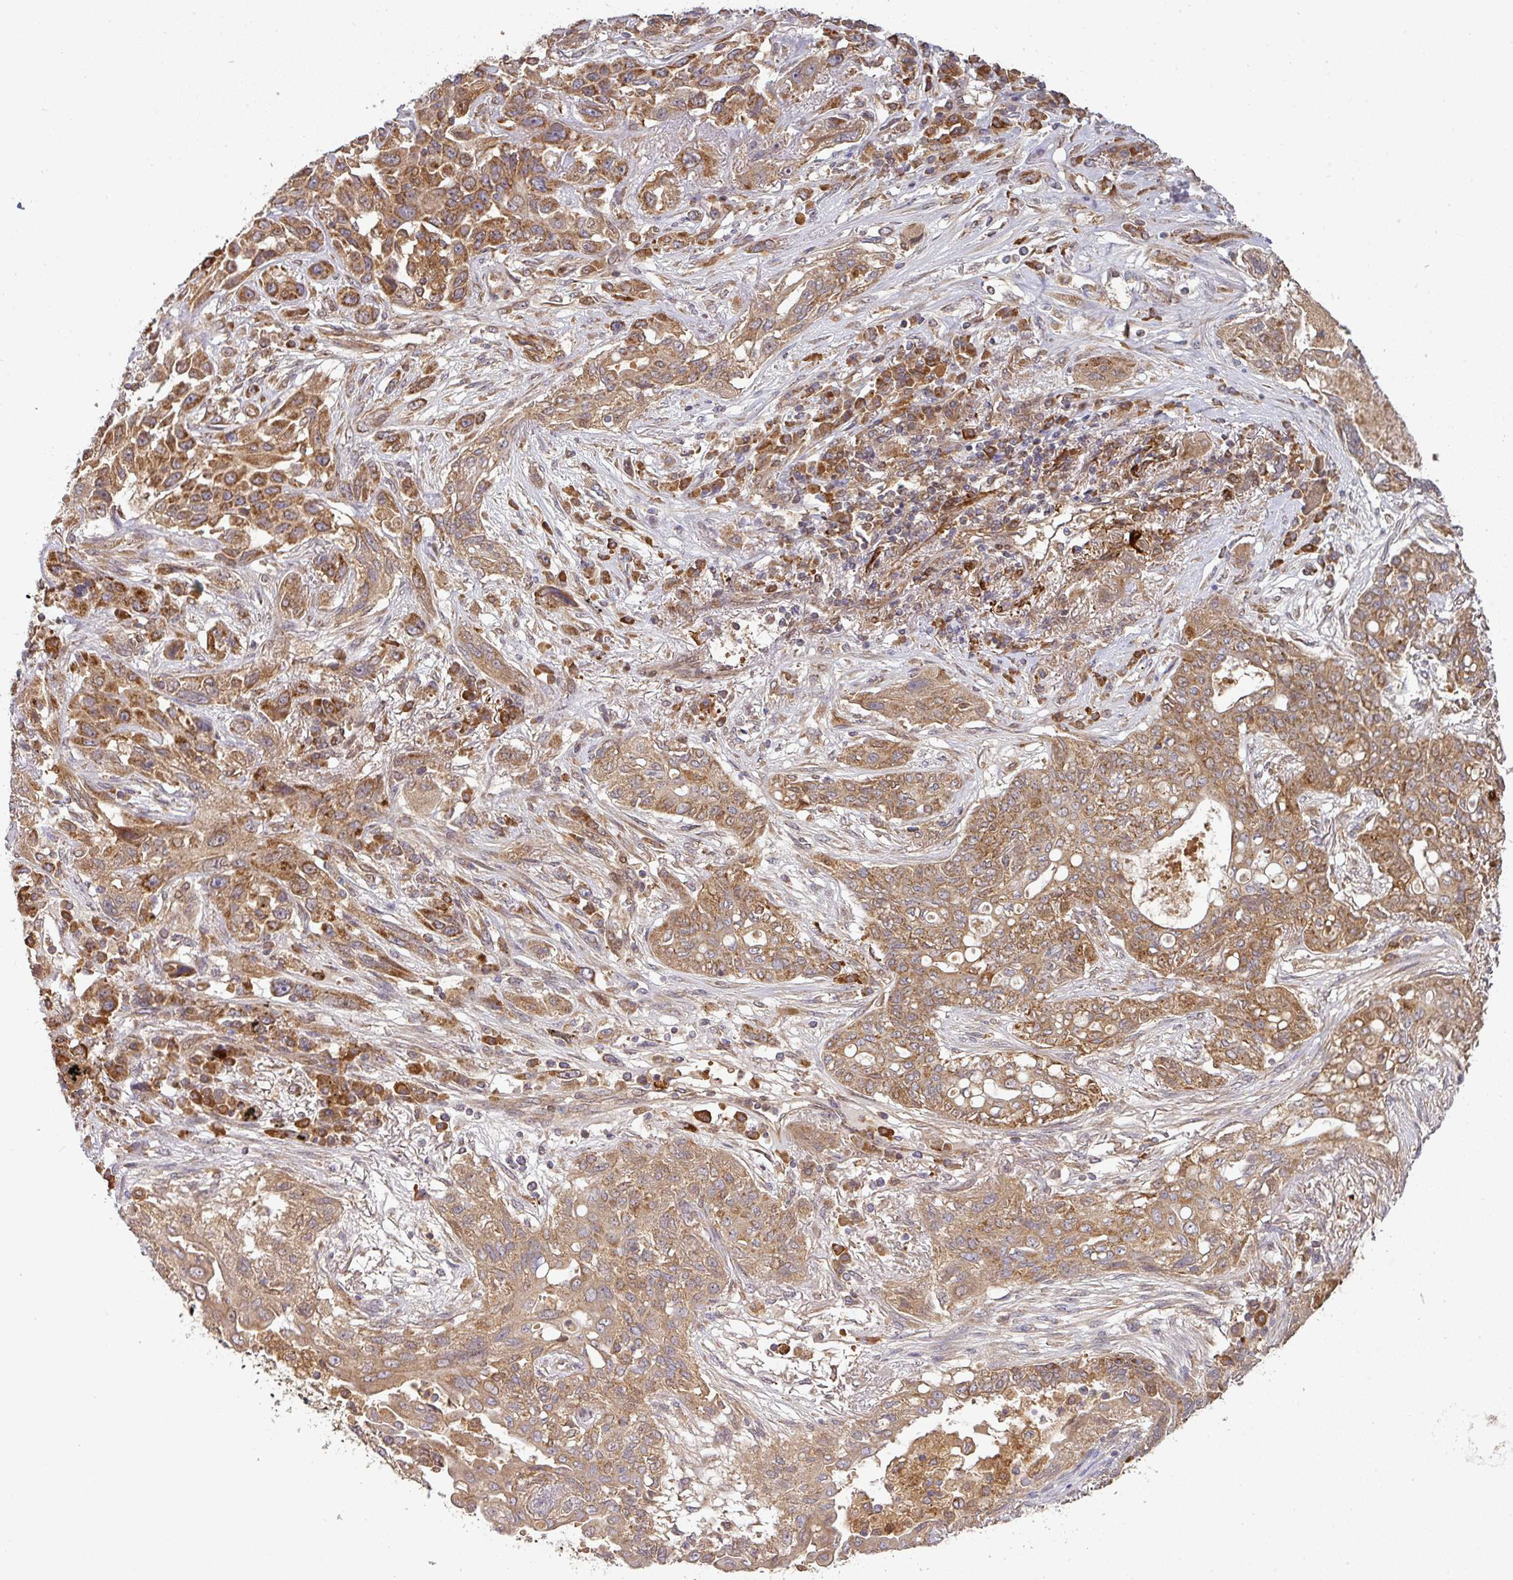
{"staining": {"intensity": "moderate", "quantity": ">75%", "location": "cytoplasmic/membranous"}, "tissue": "lung cancer", "cell_type": "Tumor cells", "image_type": "cancer", "snomed": [{"axis": "morphology", "description": "Squamous cell carcinoma, NOS"}, {"axis": "topography", "description": "Lung"}], "caption": "Immunohistochemistry photomicrograph of human lung cancer (squamous cell carcinoma) stained for a protein (brown), which shows medium levels of moderate cytoplasmic/membranous positivity in approximately >75% of tumor cells.", "gene": "MALSU1", "patient": {"sex": "female", "age": 70}}